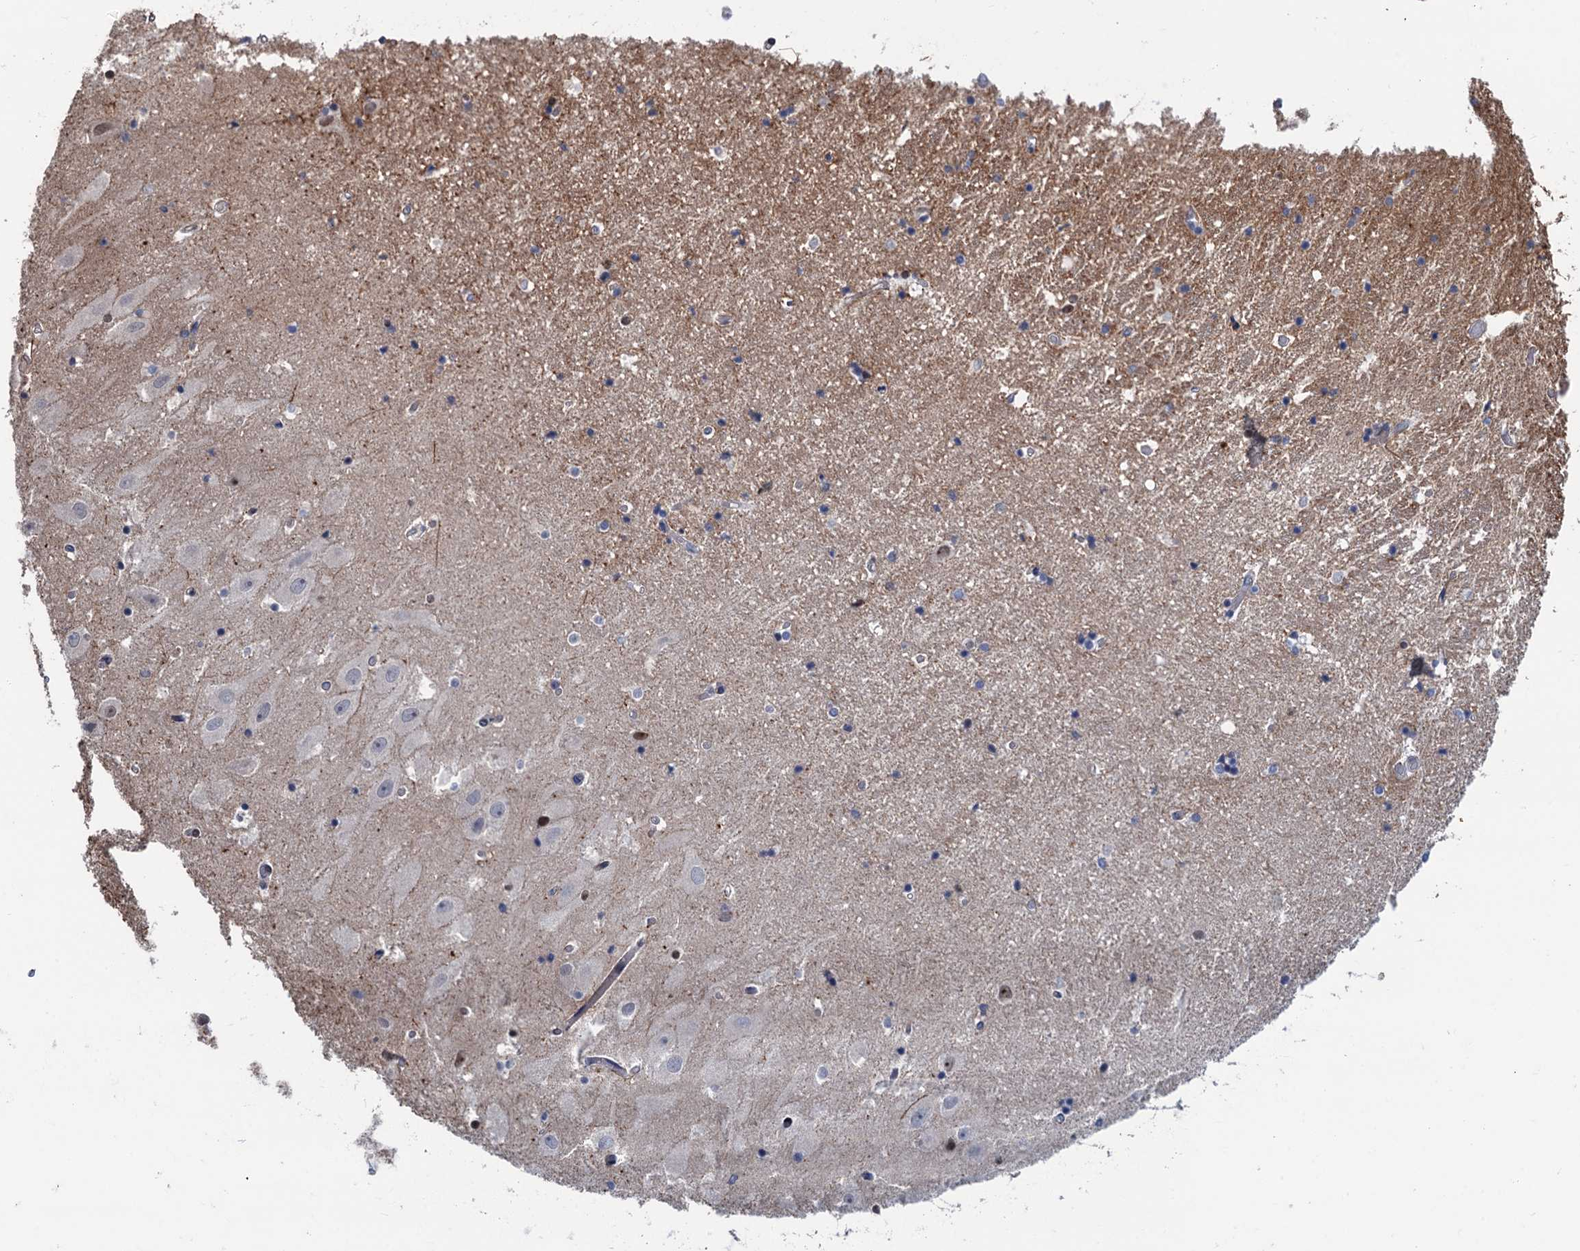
{"staining": {"intensity": "negative", "quantity": "none", "location": "none"}, "tissue": "hippocampus", "cell_type": "Glial cells", "image_type": "normal", "snomed": [{"axis": "morphology", "description": "Normal tissue, NOS"}, {"axis": "topography", "description": "Hippocampus"}], "caption": "An image of human hippocampus is negative for staining in glial cells. (DAB (3,3'-diaminobenzidine) immunohistochemistry with hematoxylin counter stain).", "gene": "RASSF4", "patient": {"sex": "female", "age": 52}}